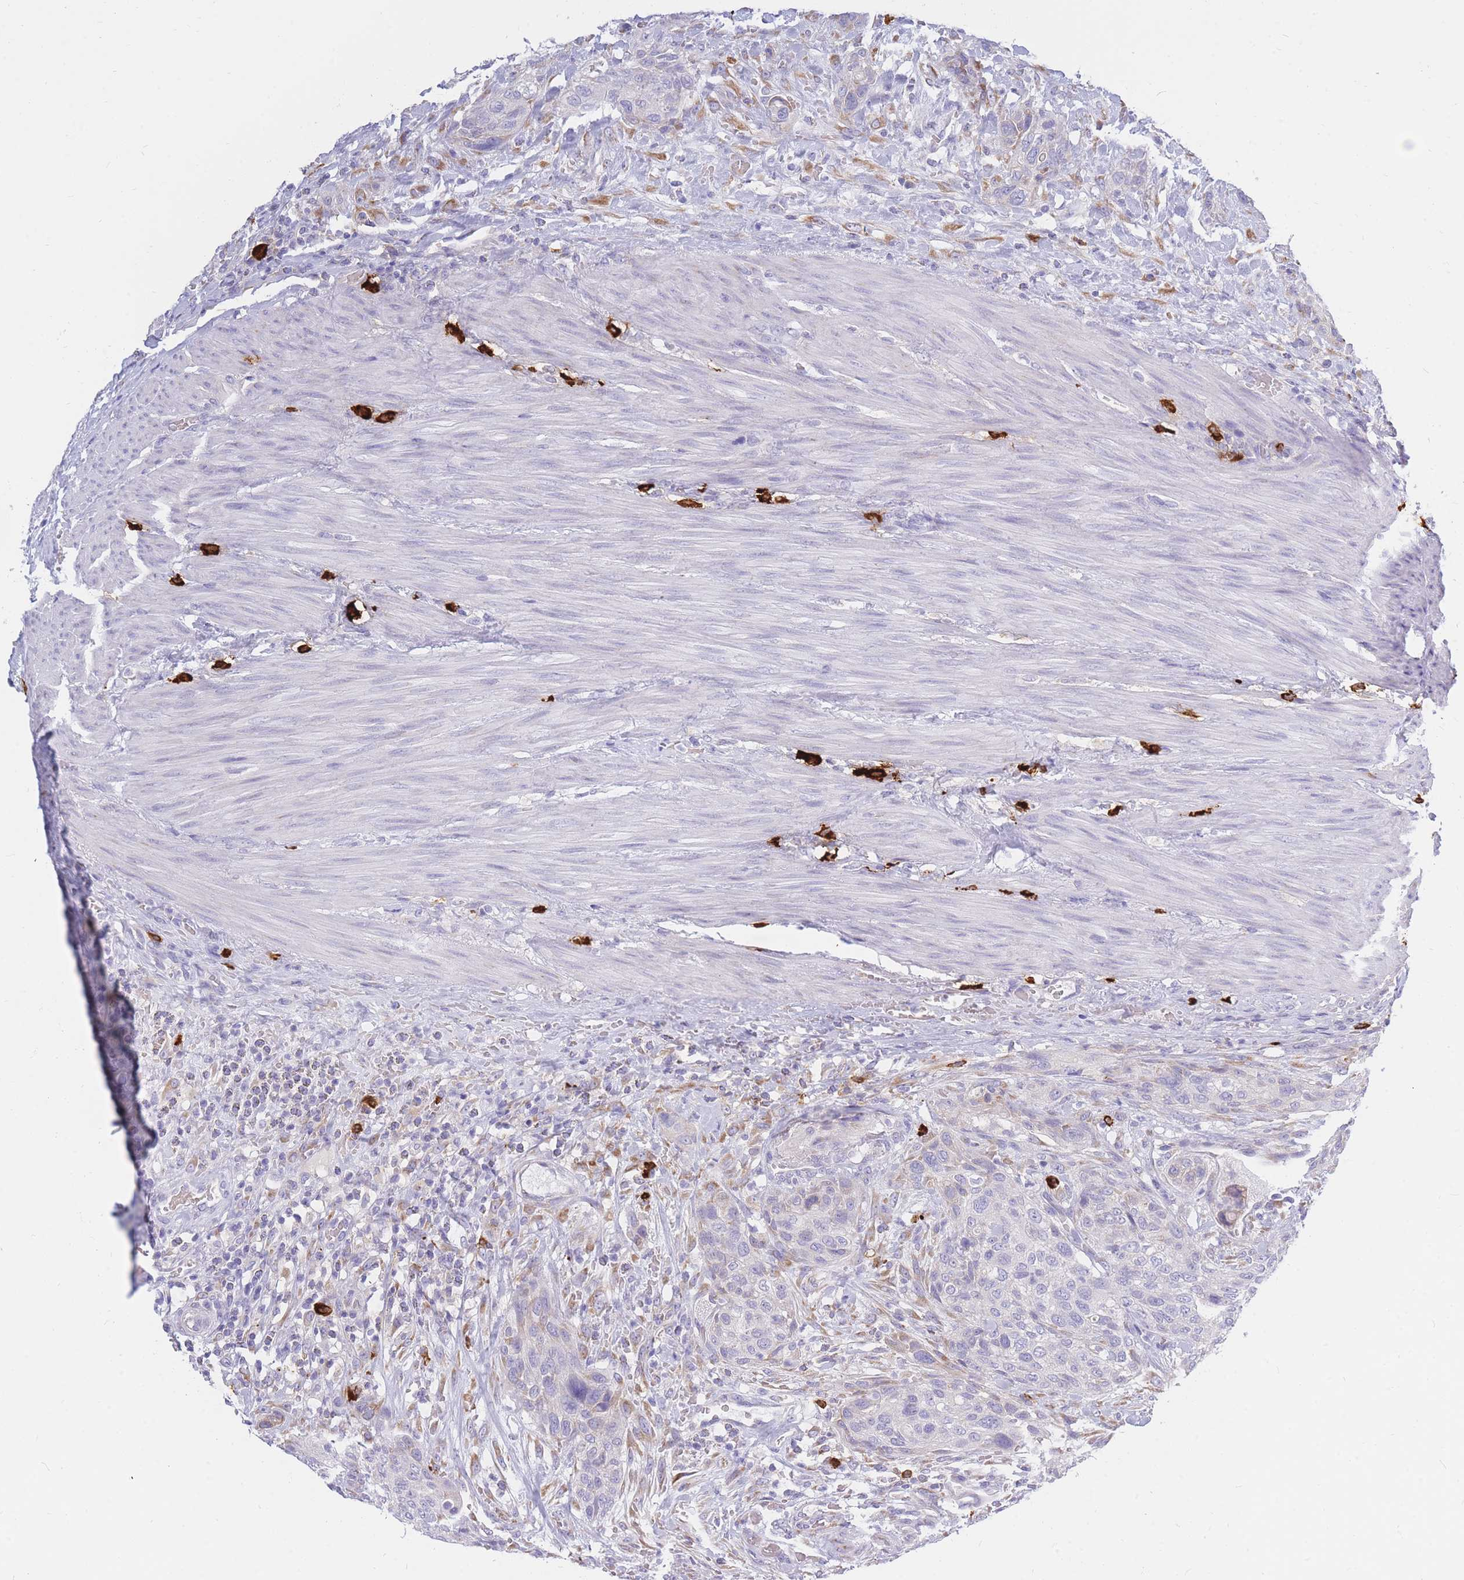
{"staining": {"intensity": "negative", "quantity": "none", "location": "none"}, "tissue": "urothelial cancer", "cell_type": "Tumor cells", "image_type": "cancer", "snomed": [{"axis": "morphology", "description": "Urothelial carcinoma, High grade"}, {"axis": "topography", "description": "Urinary bladder"}], "caption": "This is an immunohistochemistry micrograph of human urothelial carcinoma (high-grade). There is no staining in tumor cells.", "gene": "TPSD1", "patient": {"sex": "male", "age": 35}}